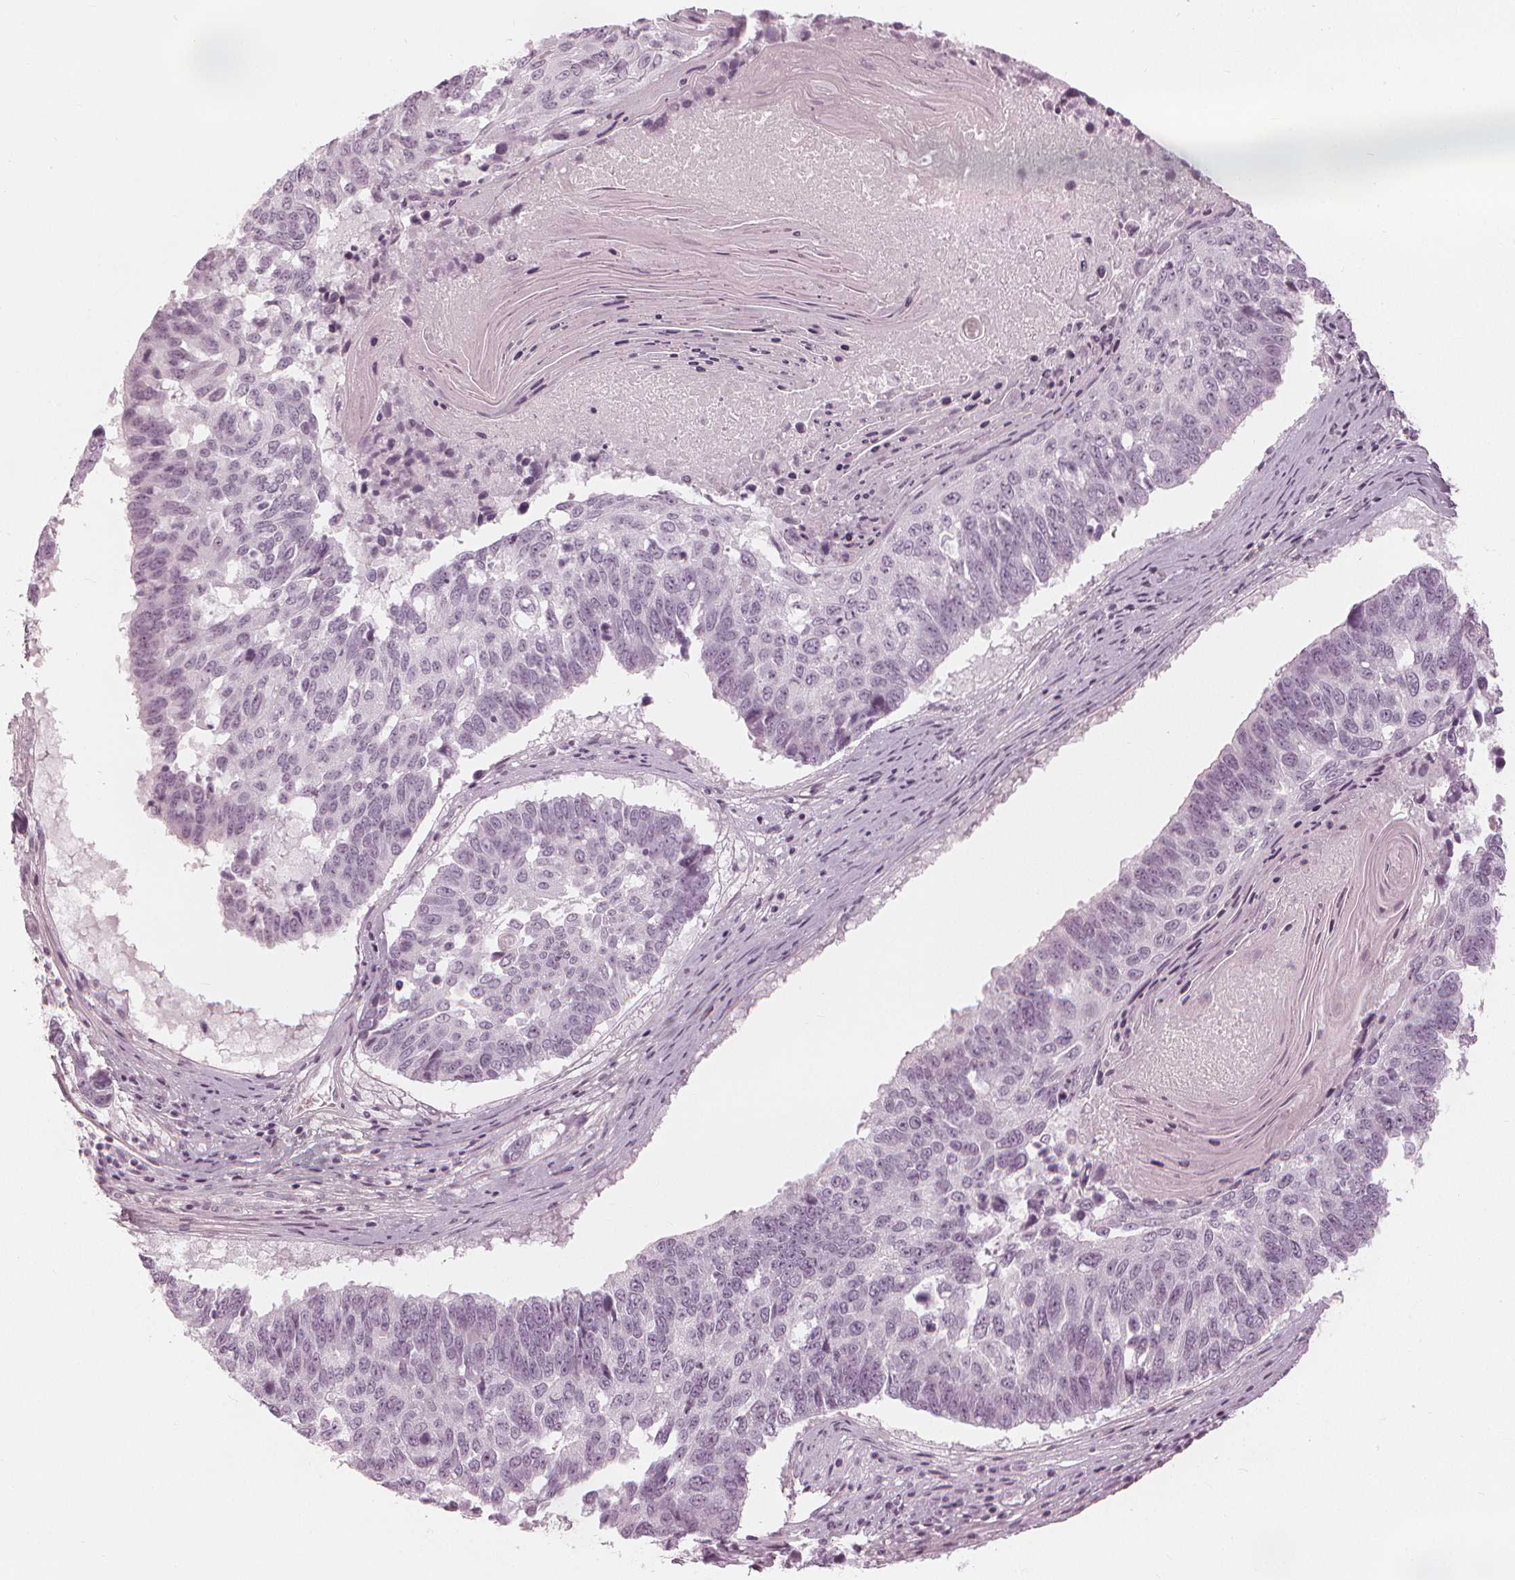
{"staining": {"intensity": "negative", "quantity": "none", "location": "none"}, "tissue": "lung cancer", "cell_type": "Tumor cells", "image_type": "cancer", "snomed": [{"axis": "morphology", "description": "Squamous cell carcinoma, NOS"}, {"axis": "topography", "description": "Lung"}], "caption": "This is an IHC histopathology image of lung cancer. There is no staining in tumor cells.", "gene": "PAEP", "patient": {"sex": "male", "age": 73}}